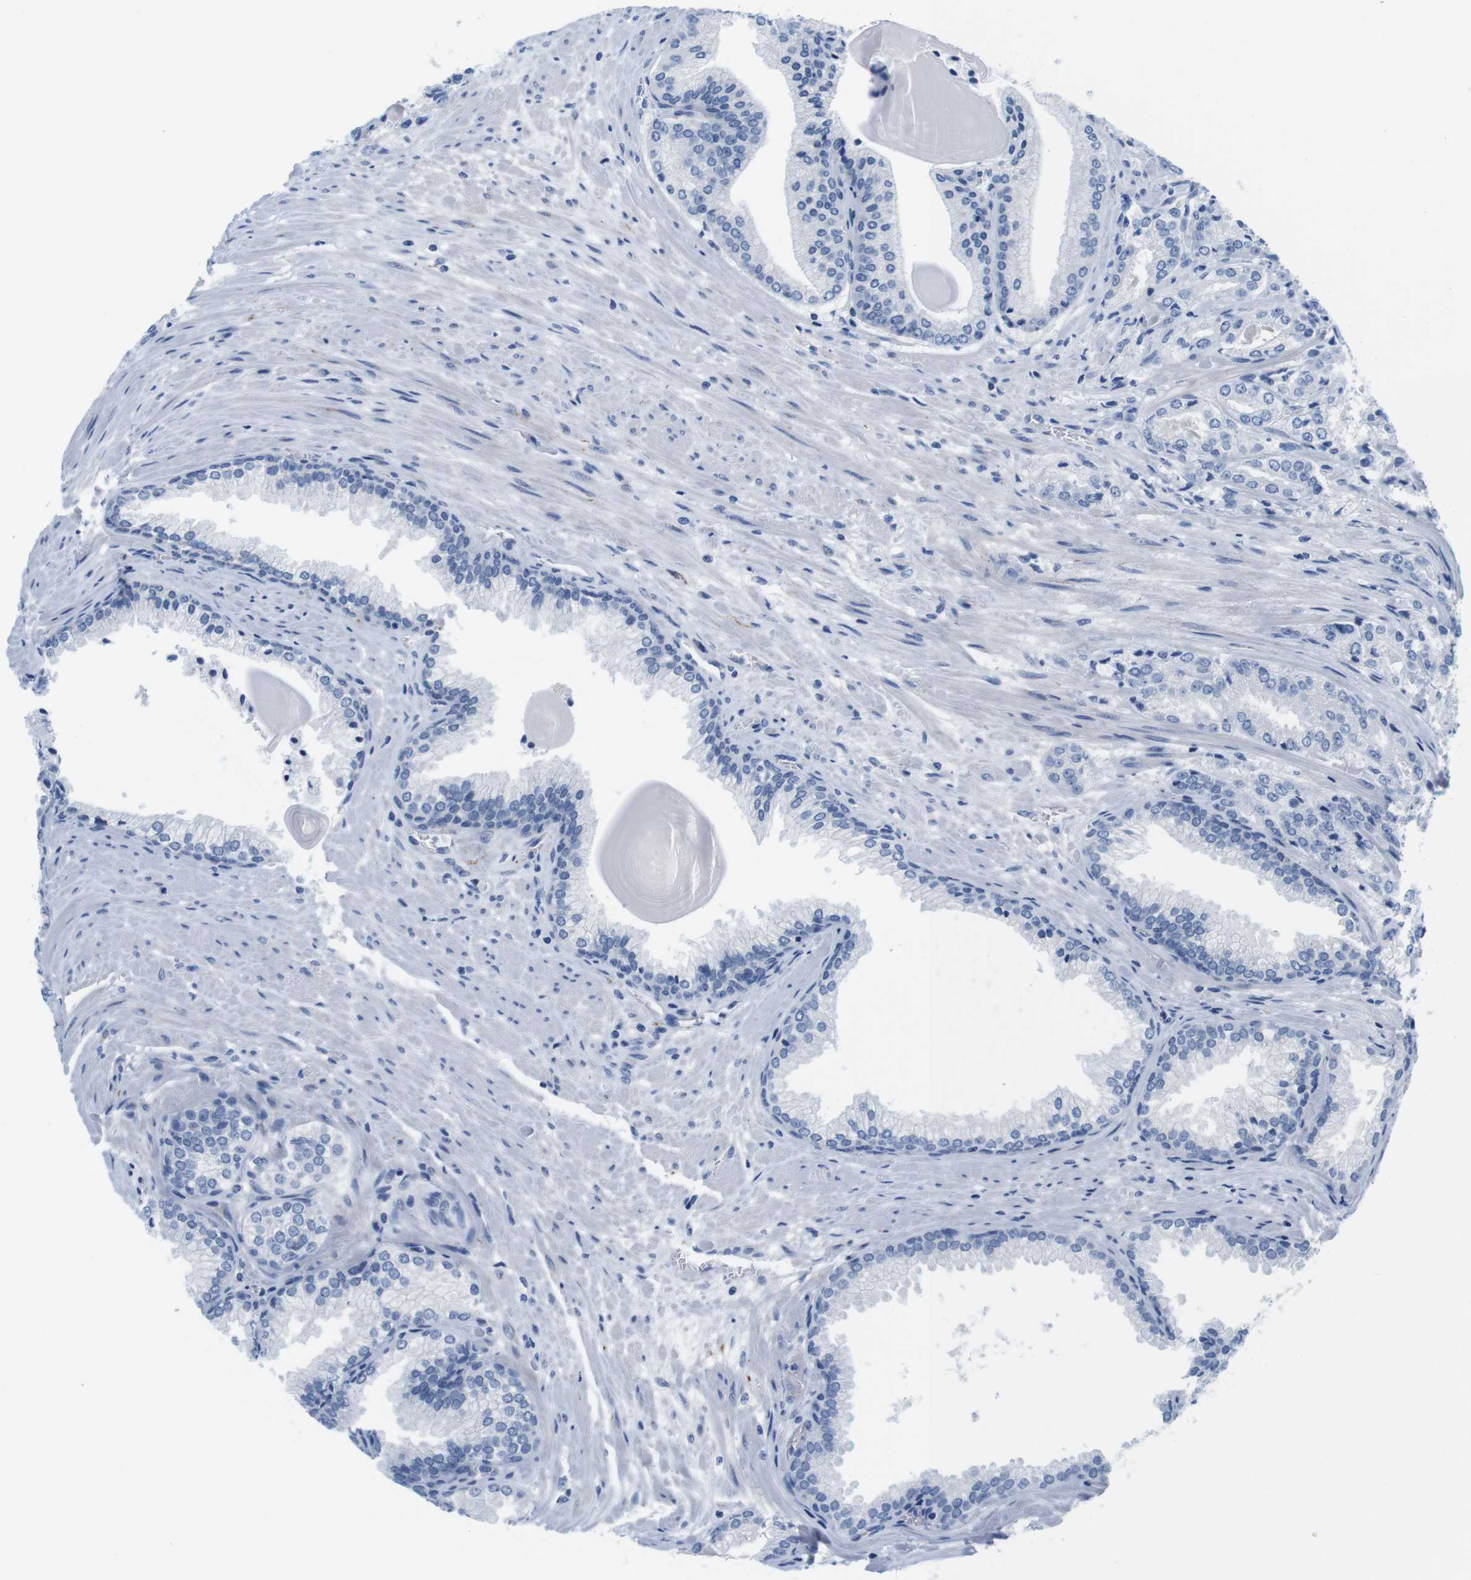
{"staining": {"intensity": "negative", "quantity": "none", "location": "none"}, "tissue": "prostate cancer", "cell_type": "Tumor cells", "image_type": "cancer", "snomed": [{"axis": "morphology", "description": "Adenocarcinoma, Low grade"}, {"axis": "topography", "description": "Prostate"}], "caption": "The image exhibits no significant staining in tumor cells of prostate cancer.", "gene": "MAP6", "patient": {"sex": "male", "age": 59}}